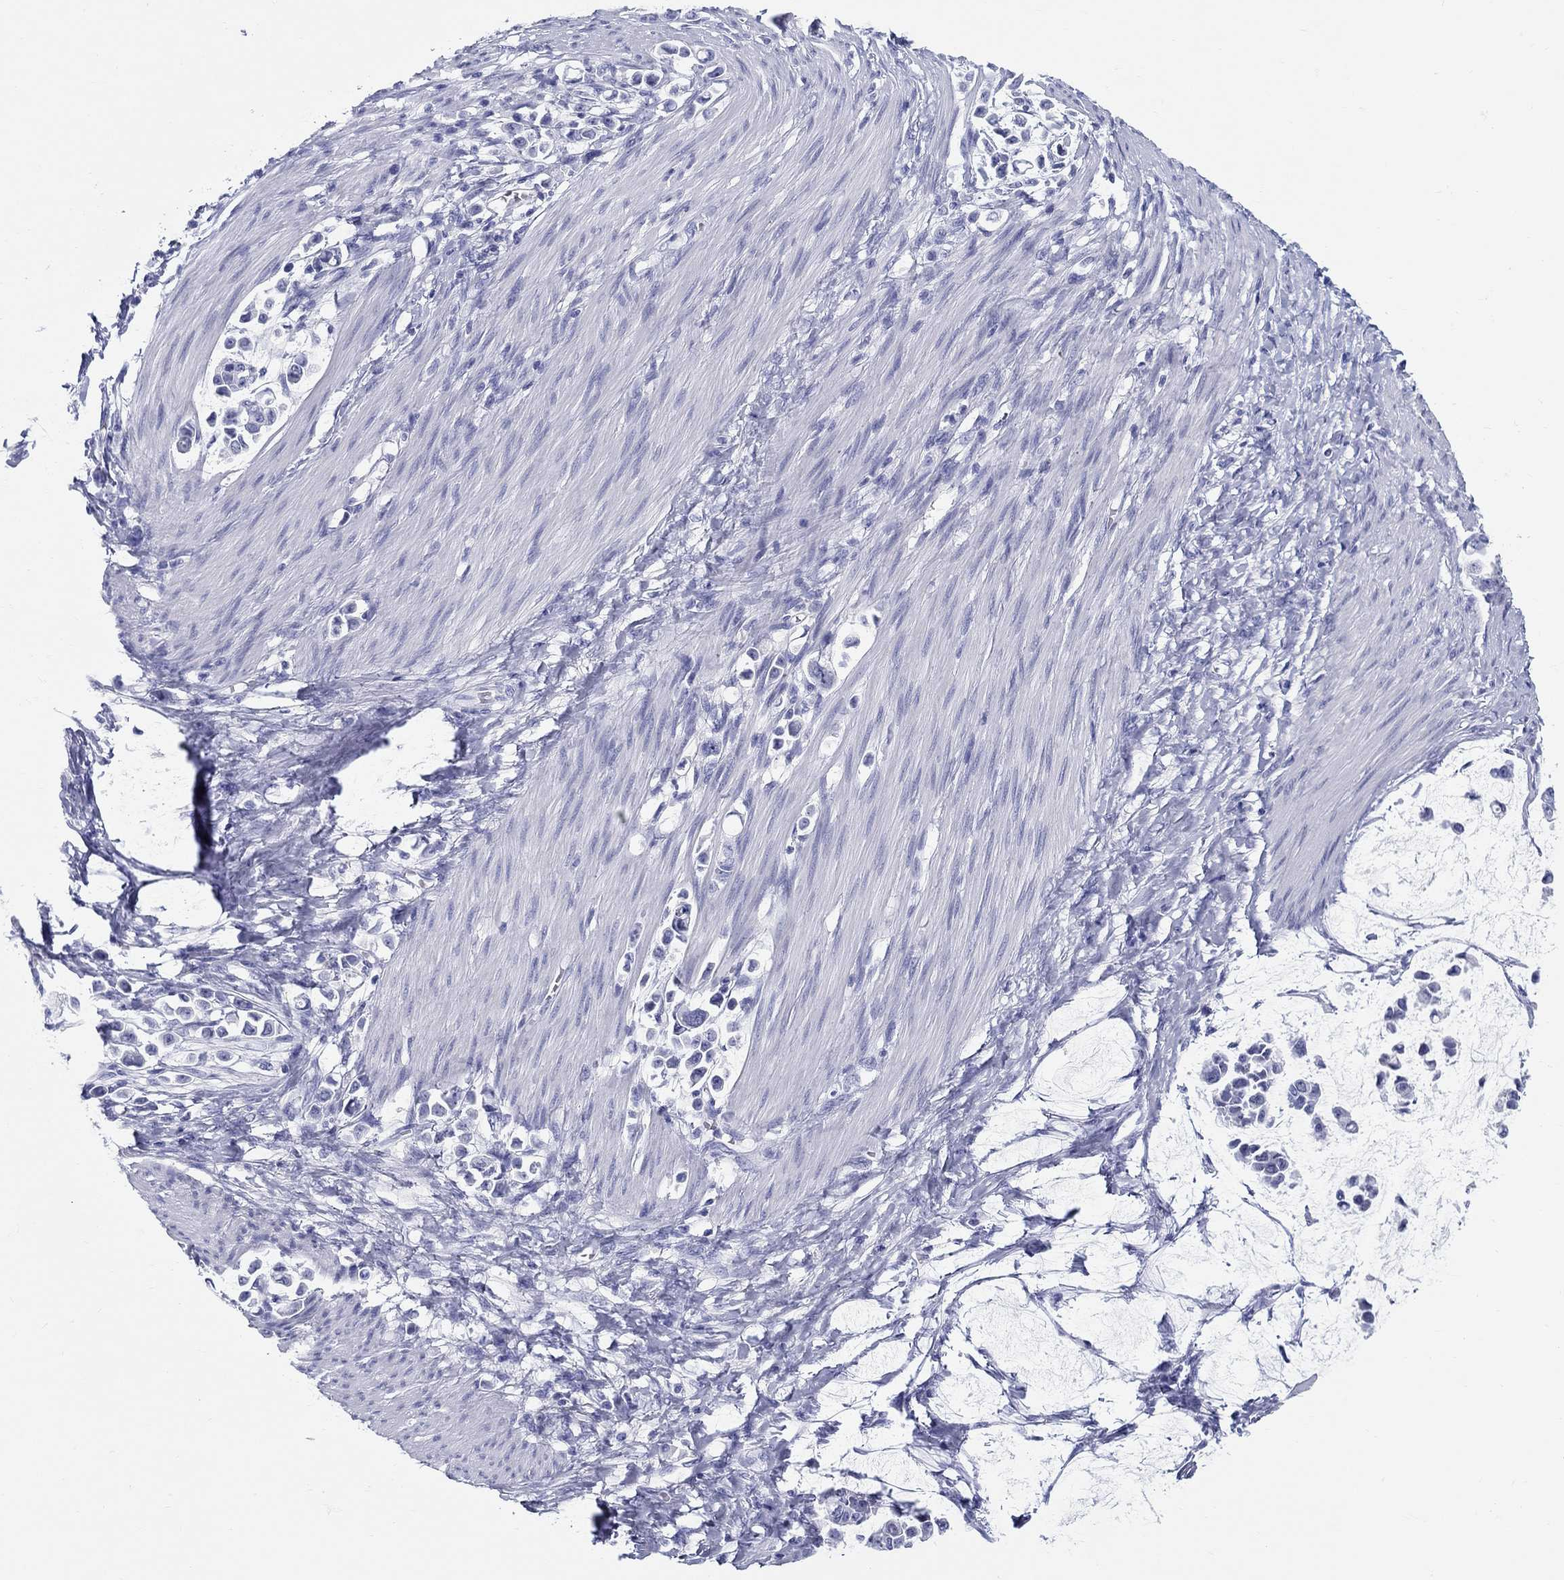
{"staining": {"intensity": "negative", "quantity": "none", "location": "none"}, "tissue": "stomach cancer", "cell_type": "Tumor cells", "image_type": "cancer", "snomed": [{"axis": "morphology", "description": "Adenocarcinoma, NOS"}, {"axis": "topography", "description": "Stomach"}], "caption": "Tumor cells are negative for brown protein staining in adenocarcinoma (stomach). (Immunohistochemistry, brightfield microscopy, high magnification).", "gene": "LAMP5", "patient": {"sex": "male", "age": 82}}